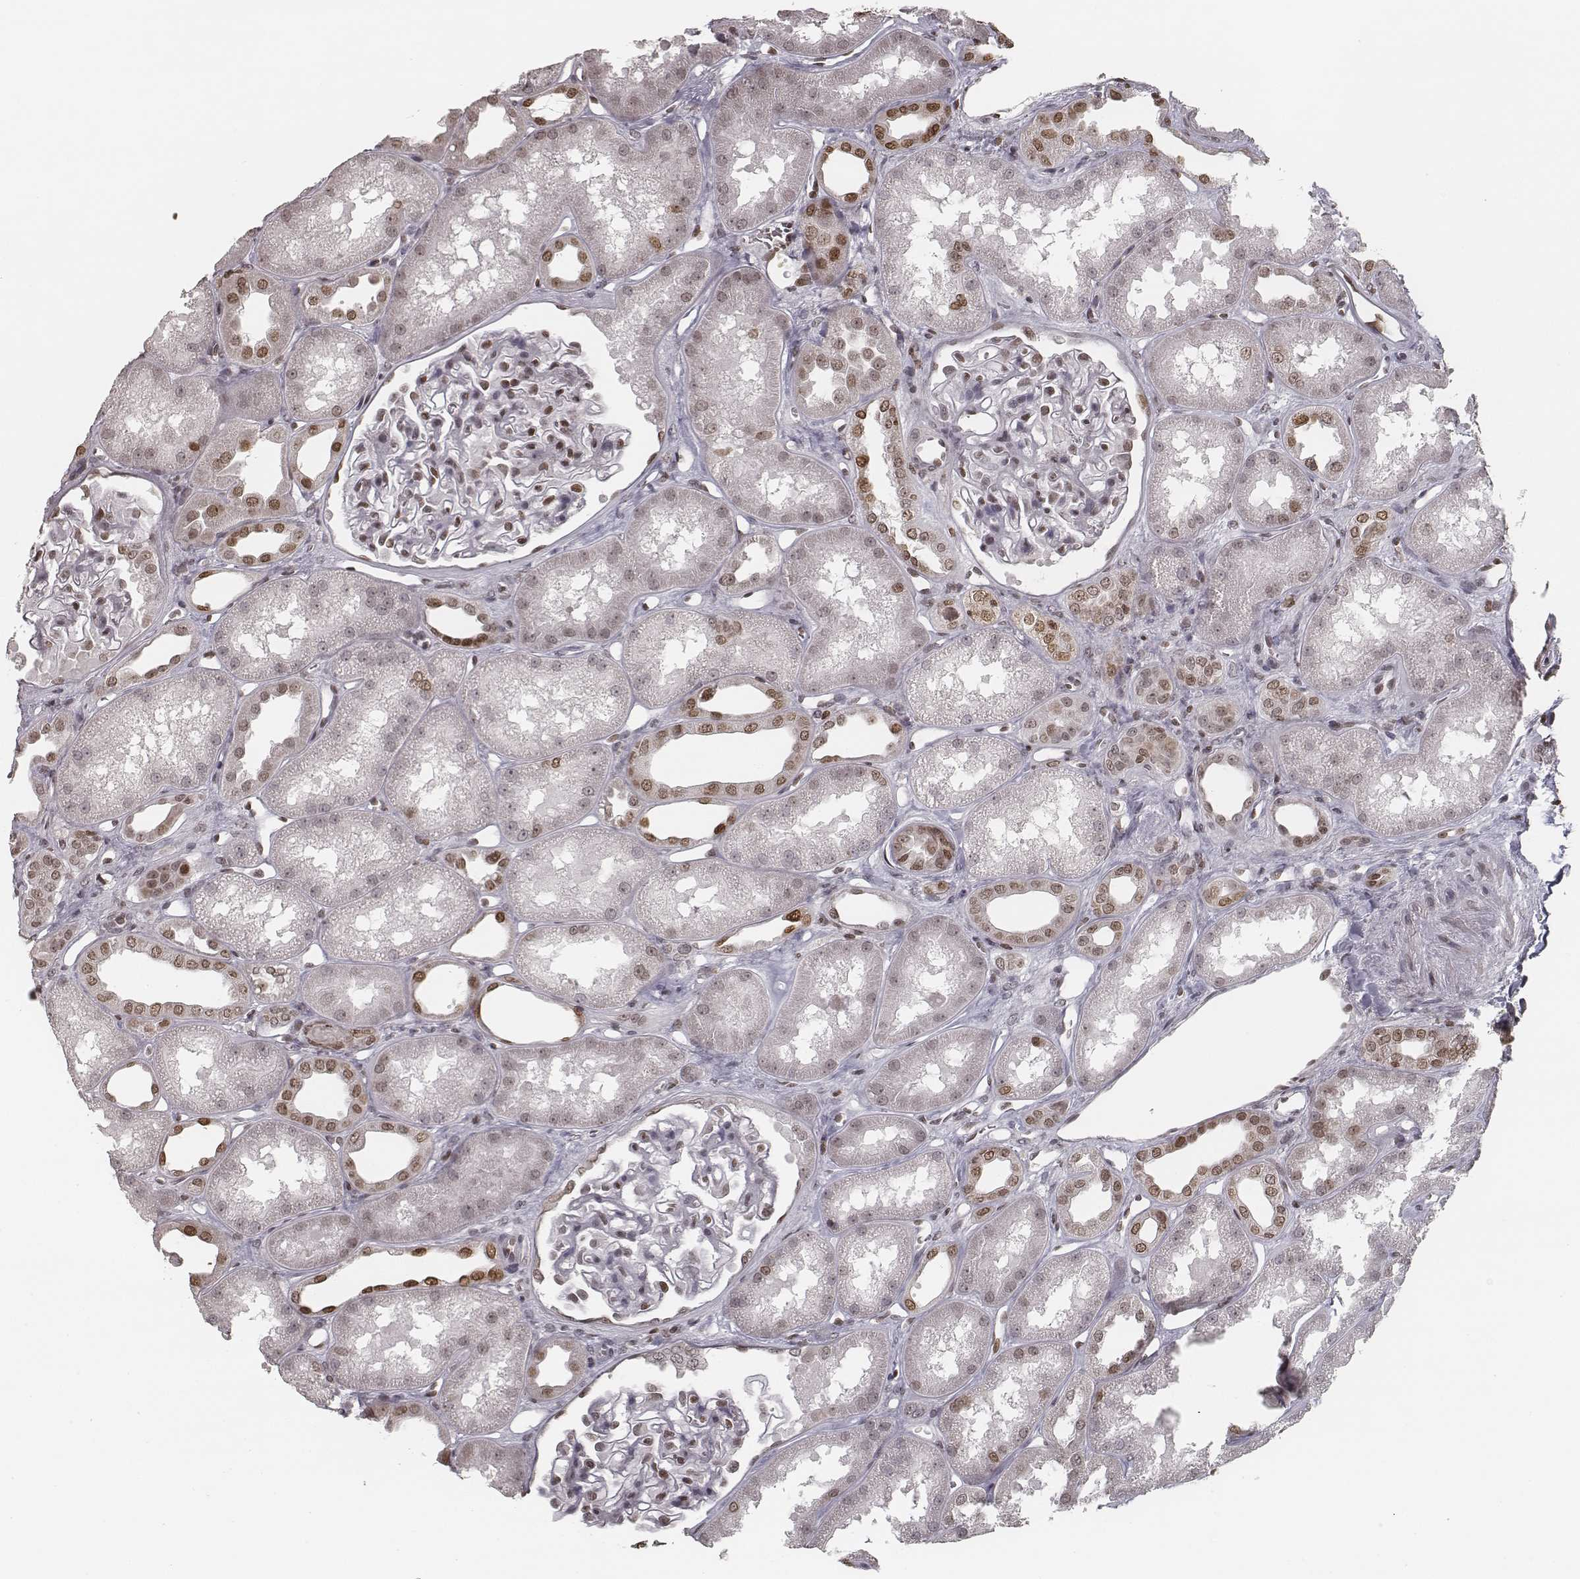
{"staining": {"intensity": "moderate", "quantity": ">75%", "location": "nuclear"}, "tissue": "kidney", "cell_type": "Cells in glomeruli", "image_type": "normal", "snomed": [{"axis": "morphology", "description": "Normal tissue, NOS"}, {"axis": "topography", "description": "Kidney"}], "caption": "Immunohistochemistry (IHC) staining of normal kidney, which displays medium levels of moderate nuclear expression in about >75% of cells in glomeruli indicating moderate nuclear protein positivity. The staining was performed using DAB (brown) for protein detection and nuclei were counterstained in hematoxylin (blue).", "gene": "HMGA2", "patient": {"sex": "male", "age": 61}}